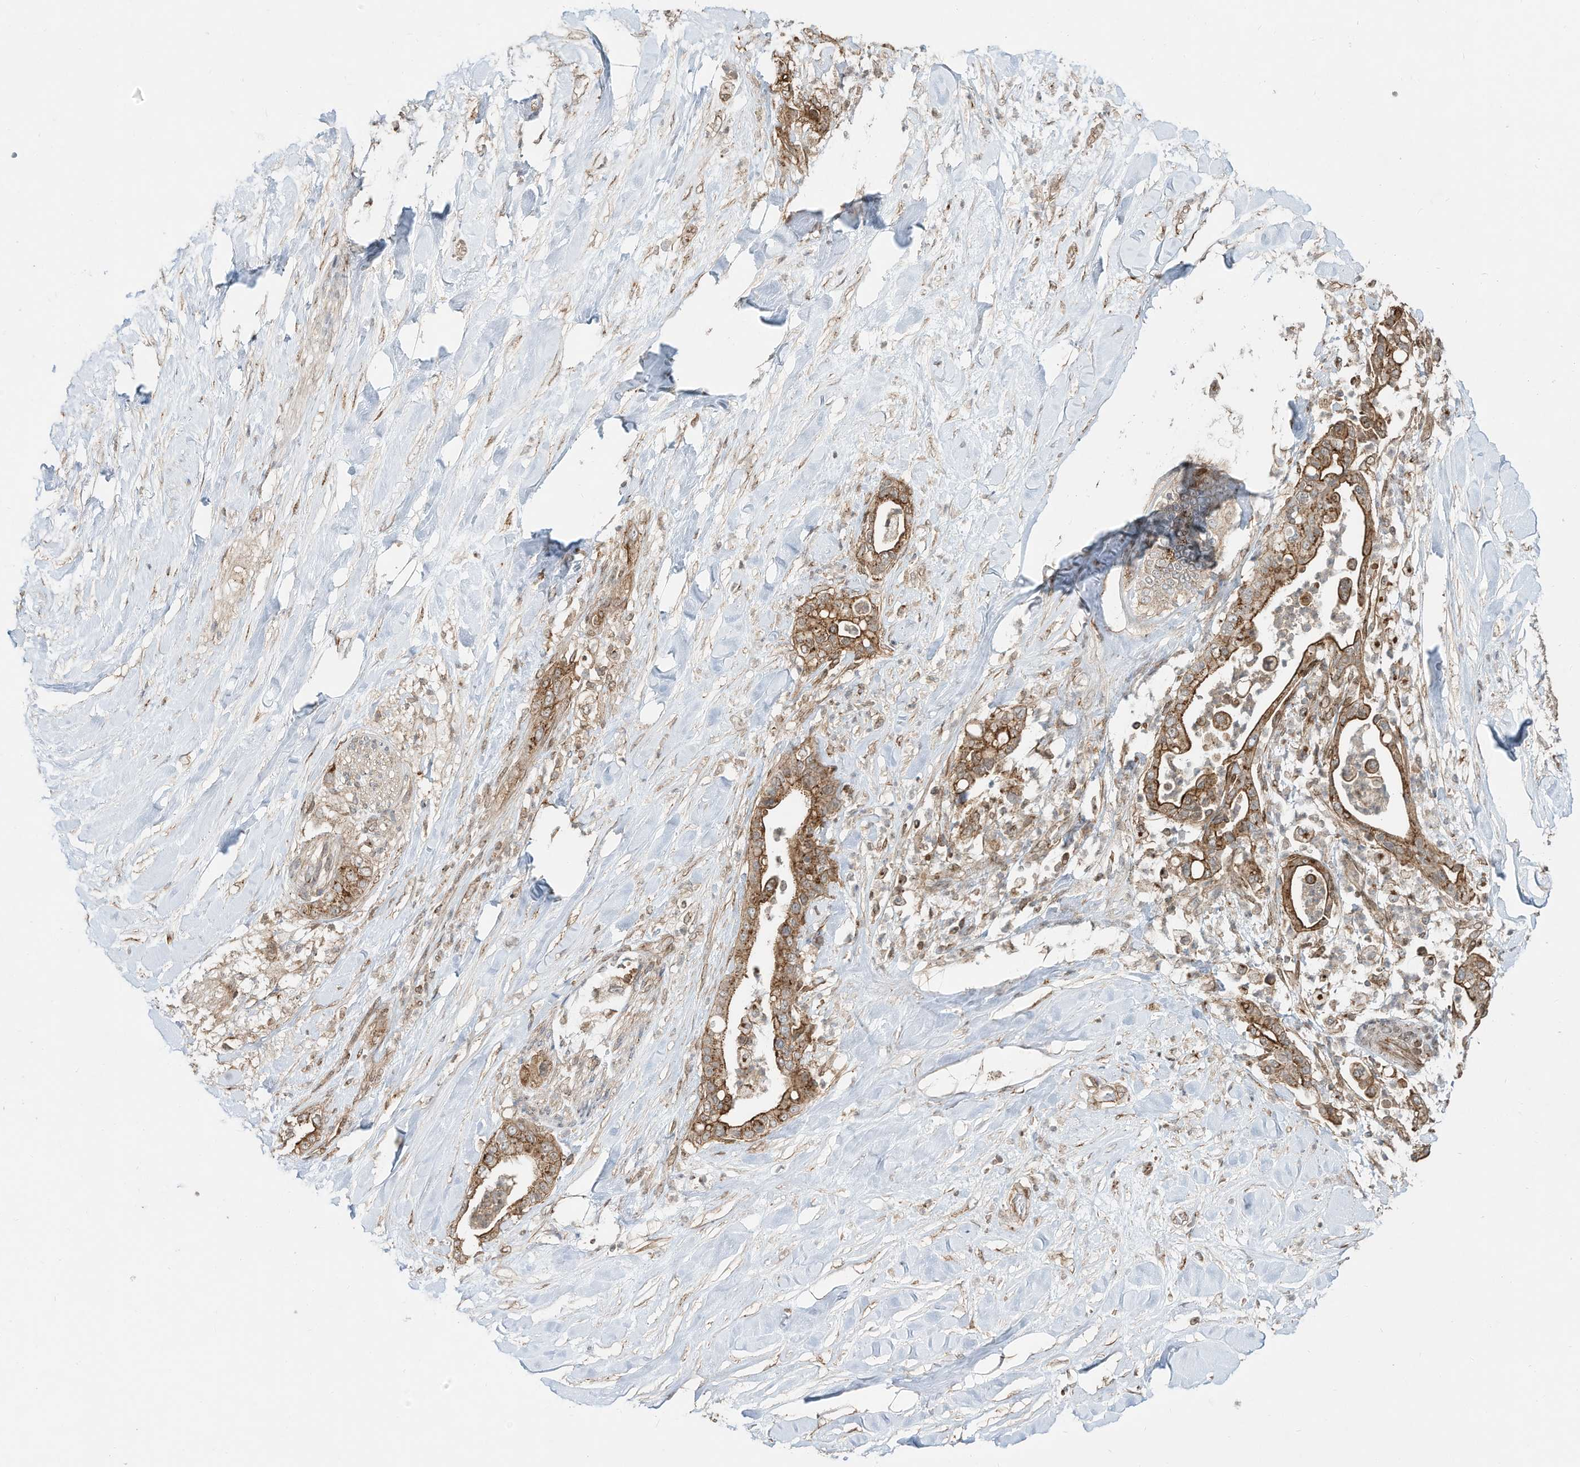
{"staining": {"intensity": "strong", "quantity": ">75%", "location": "cytoplasmic/membranous"}, "tissue": "liver cancer", "cell_type": "Tumor cells", "image_type": "cancer", "snomed": [{"axis": "morphology", "description": "Cholangiocarcinoma"}, {"axis": "topography", "description": "Liver"}], "caption": "Protein staining of cholangiocarcinoma (liver) tissue exhibits strong cytoplasmic/membranous positivity in approximately >75% of tumor cells.", "gene": "CUX1", "patient": {"sex": "female", "age": 54}}